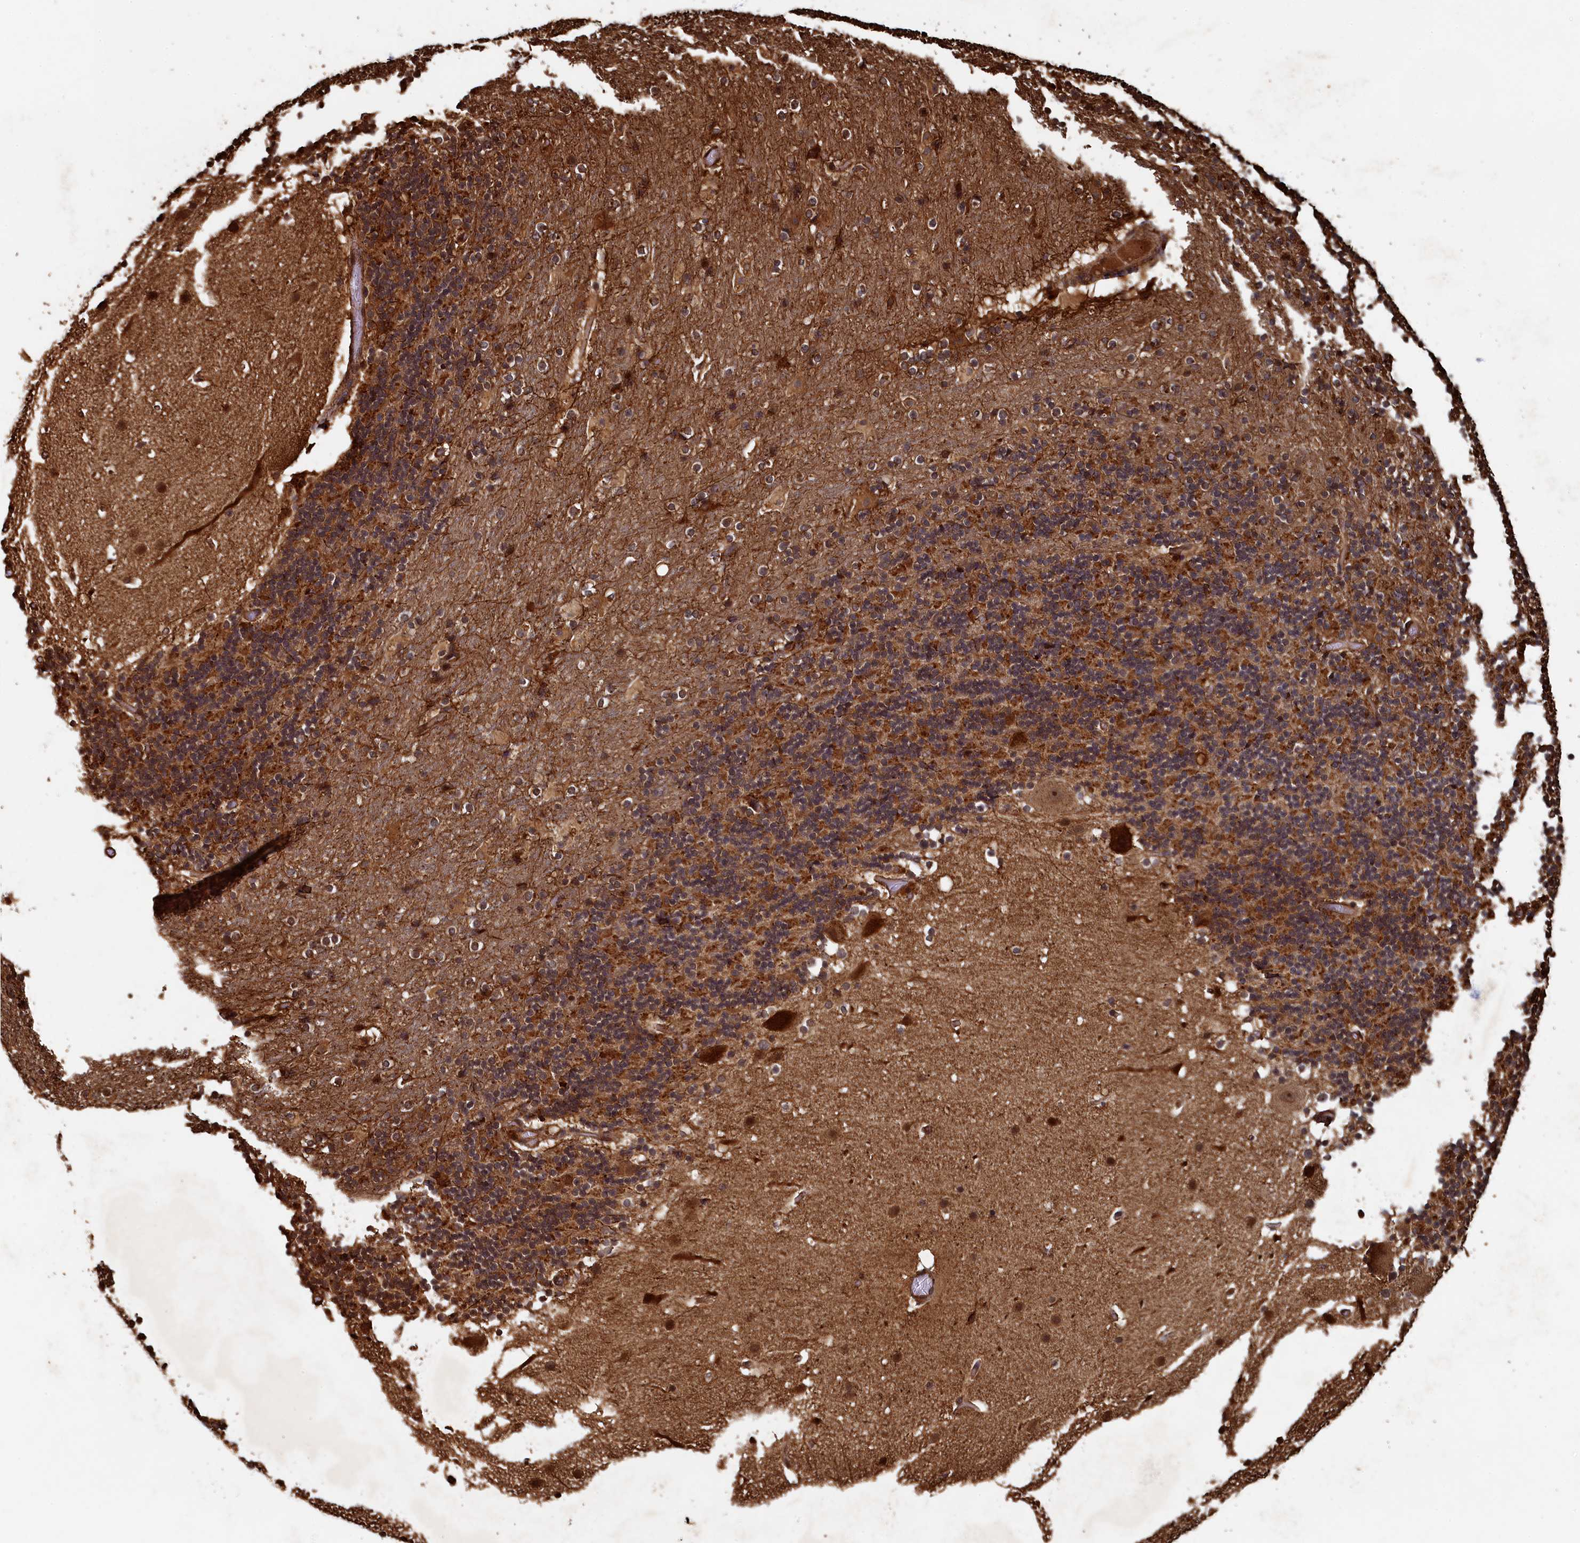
{"staining": {"intensity": "strong", "quantity": ">75%", "location": "cytoplasmic/membranous"}, "tissue": "cerebellum", "cell_type": "Cells in granular layer", "image_type": "normal", "snomed": [{"axis": "morphology", "description": "Normal tissue, NOS"}, {"axis": "topography", "description": "Cerebellum"}], "caption": "Cerebellum stained with DAB IHC exhibits high levels of strong cytoplasmic/membranous expression in approximately >75% of cells in granular layer.", "gene": "PIGN", "patient": {"sex": "male", "age": 57}}